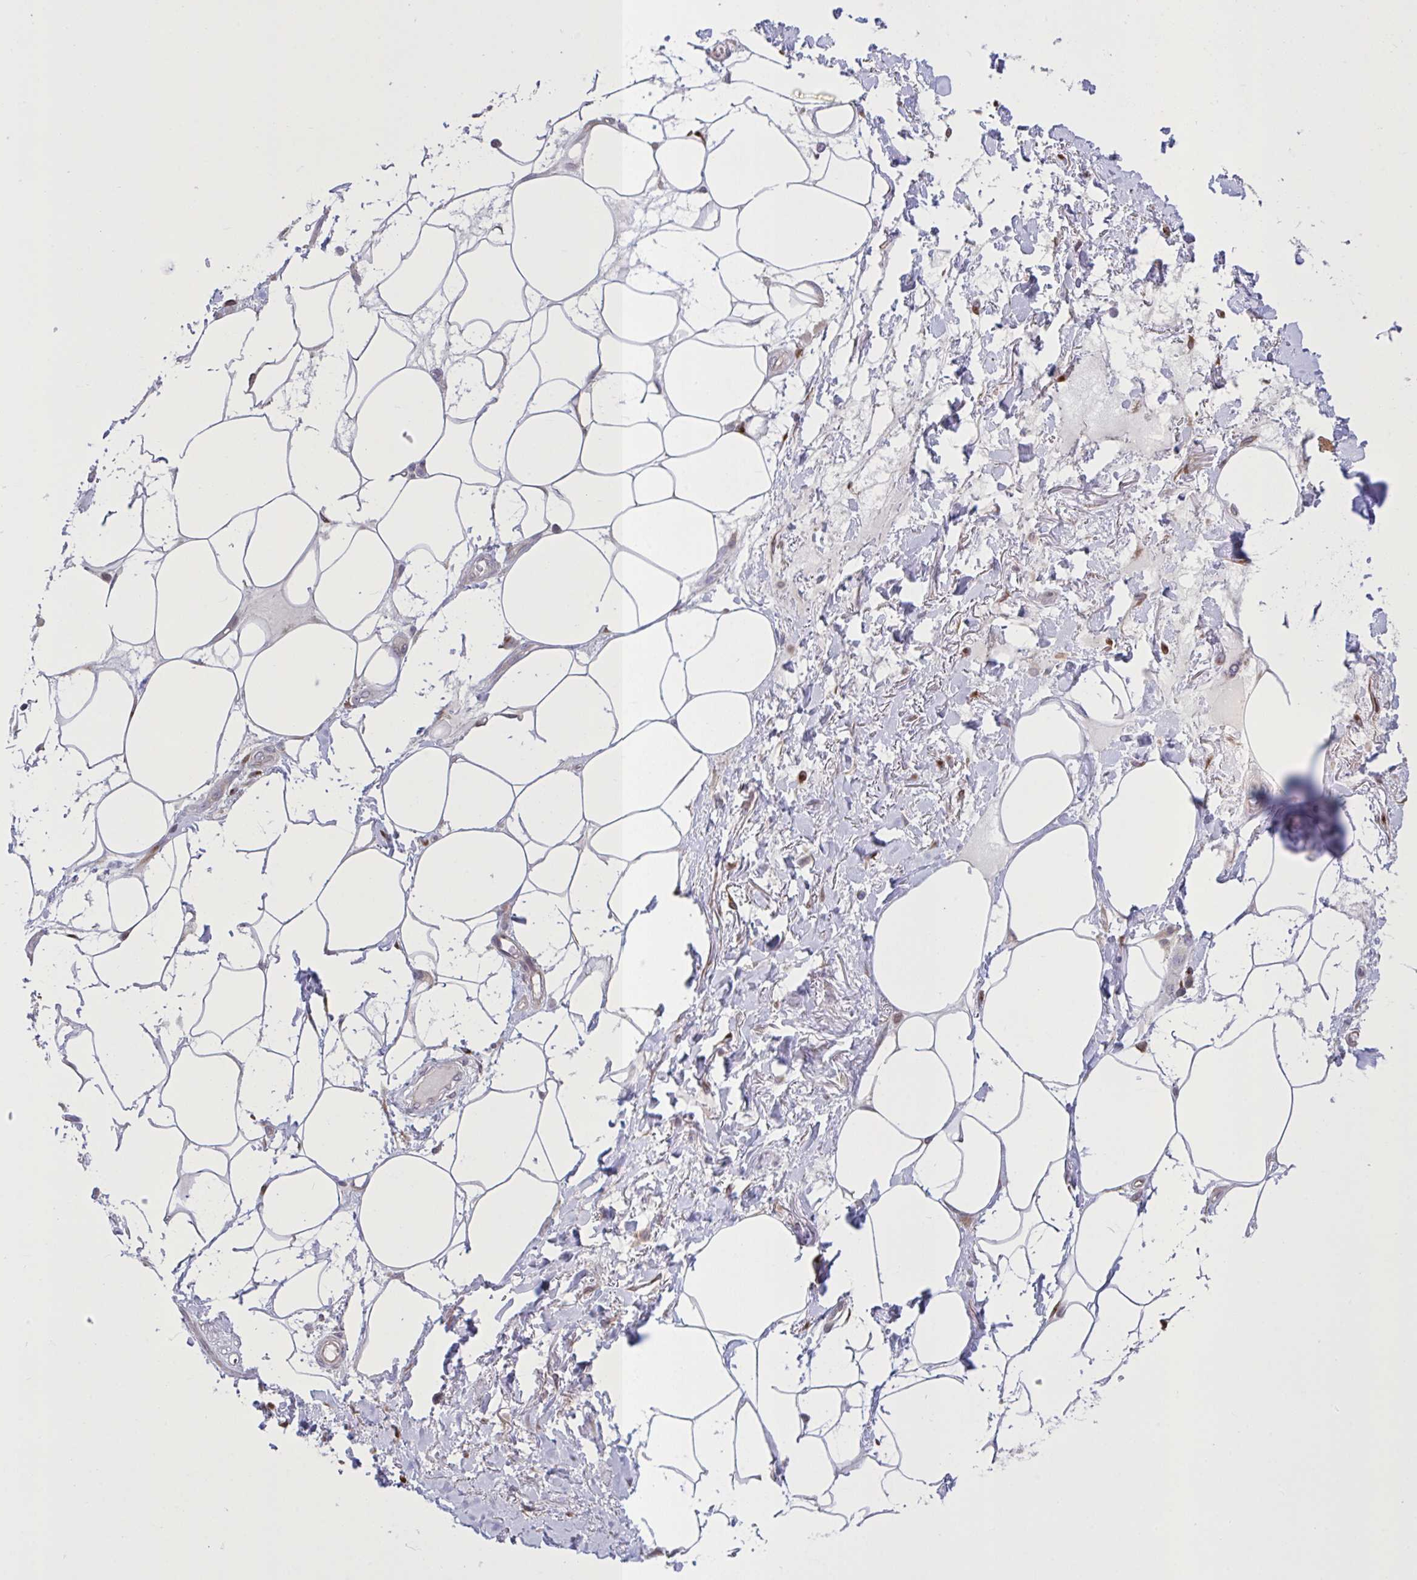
{"staining": {"intensity": "negative", "quantity": "none", "location": "none"}, "tissue": "adipose tissue", "cell_type": "Adipocytes", "image_type": "normal", "snomed": [{"axis": "morphology", "description": "Normal tissue, NOS"}, {"axis": "topography", "description": "Vagina"}, {"axis": "topography", "description": "Peripheral nerve tissue"}], "caption": "This is an immunohistochemistry (IHC) image of normal adipose tissue. There is no expression in adipocytes.", "gene": "MRGPRX2", "patient": {"sex": "female", "age": 71}}